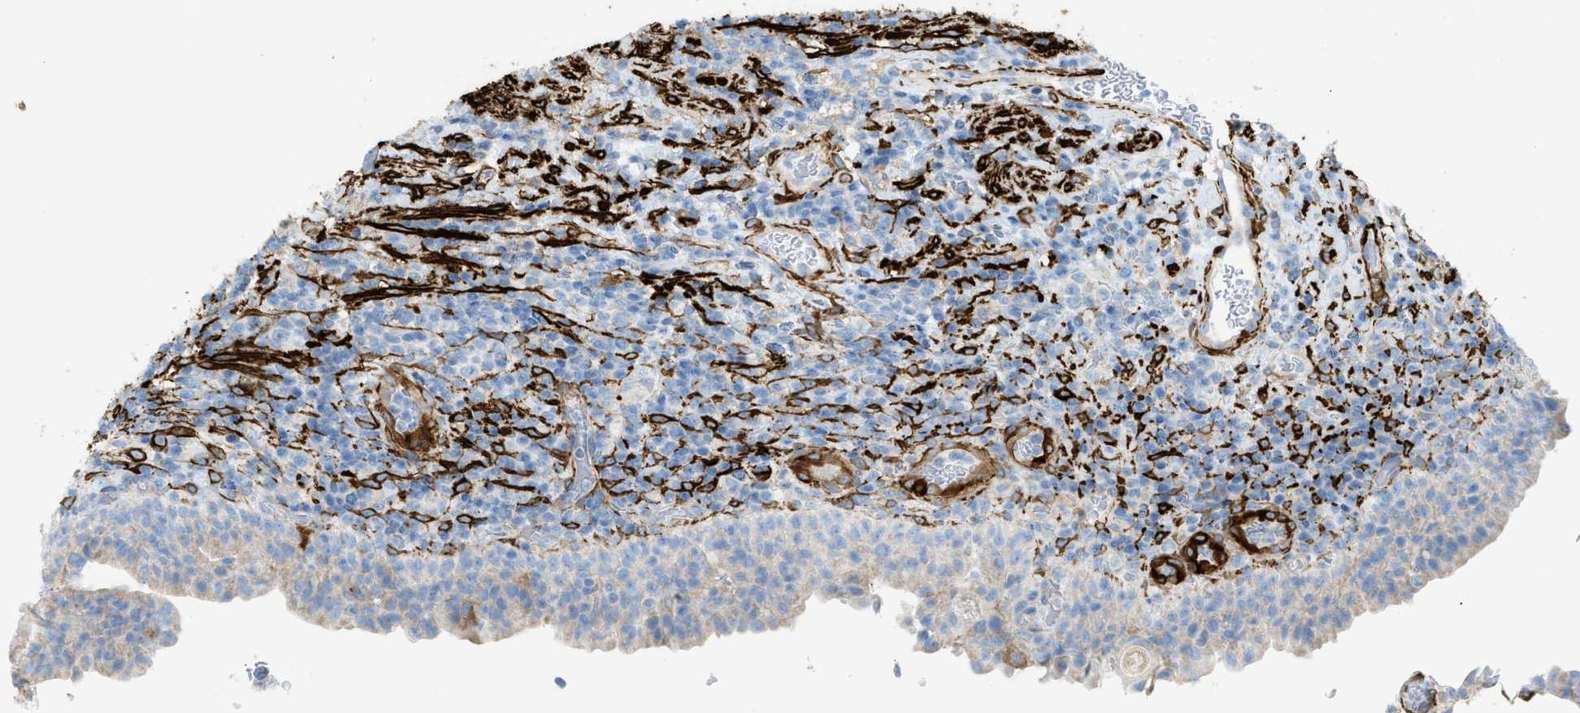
{"staining": {"intensity": "weak", "quantity": "<25%", "location": "cytoplasmic/membranous"}, "tissue": "urothelial cancer", "cell_type": "Tumor cells", "image_type": "cancer", "snomed": [{"axis": "morphology", "description": "Urothelial carcinoma, Low grade"}, {"axis": "topography", "description": "Urinary bladder"}], "caption": "The immunohistochemistry (IHC) histopathology image has no significant positivity in tumor cells of urothelial cancer tissue.", "gene": "MYH11", "patient": {"sex": "female", "age": 75}}